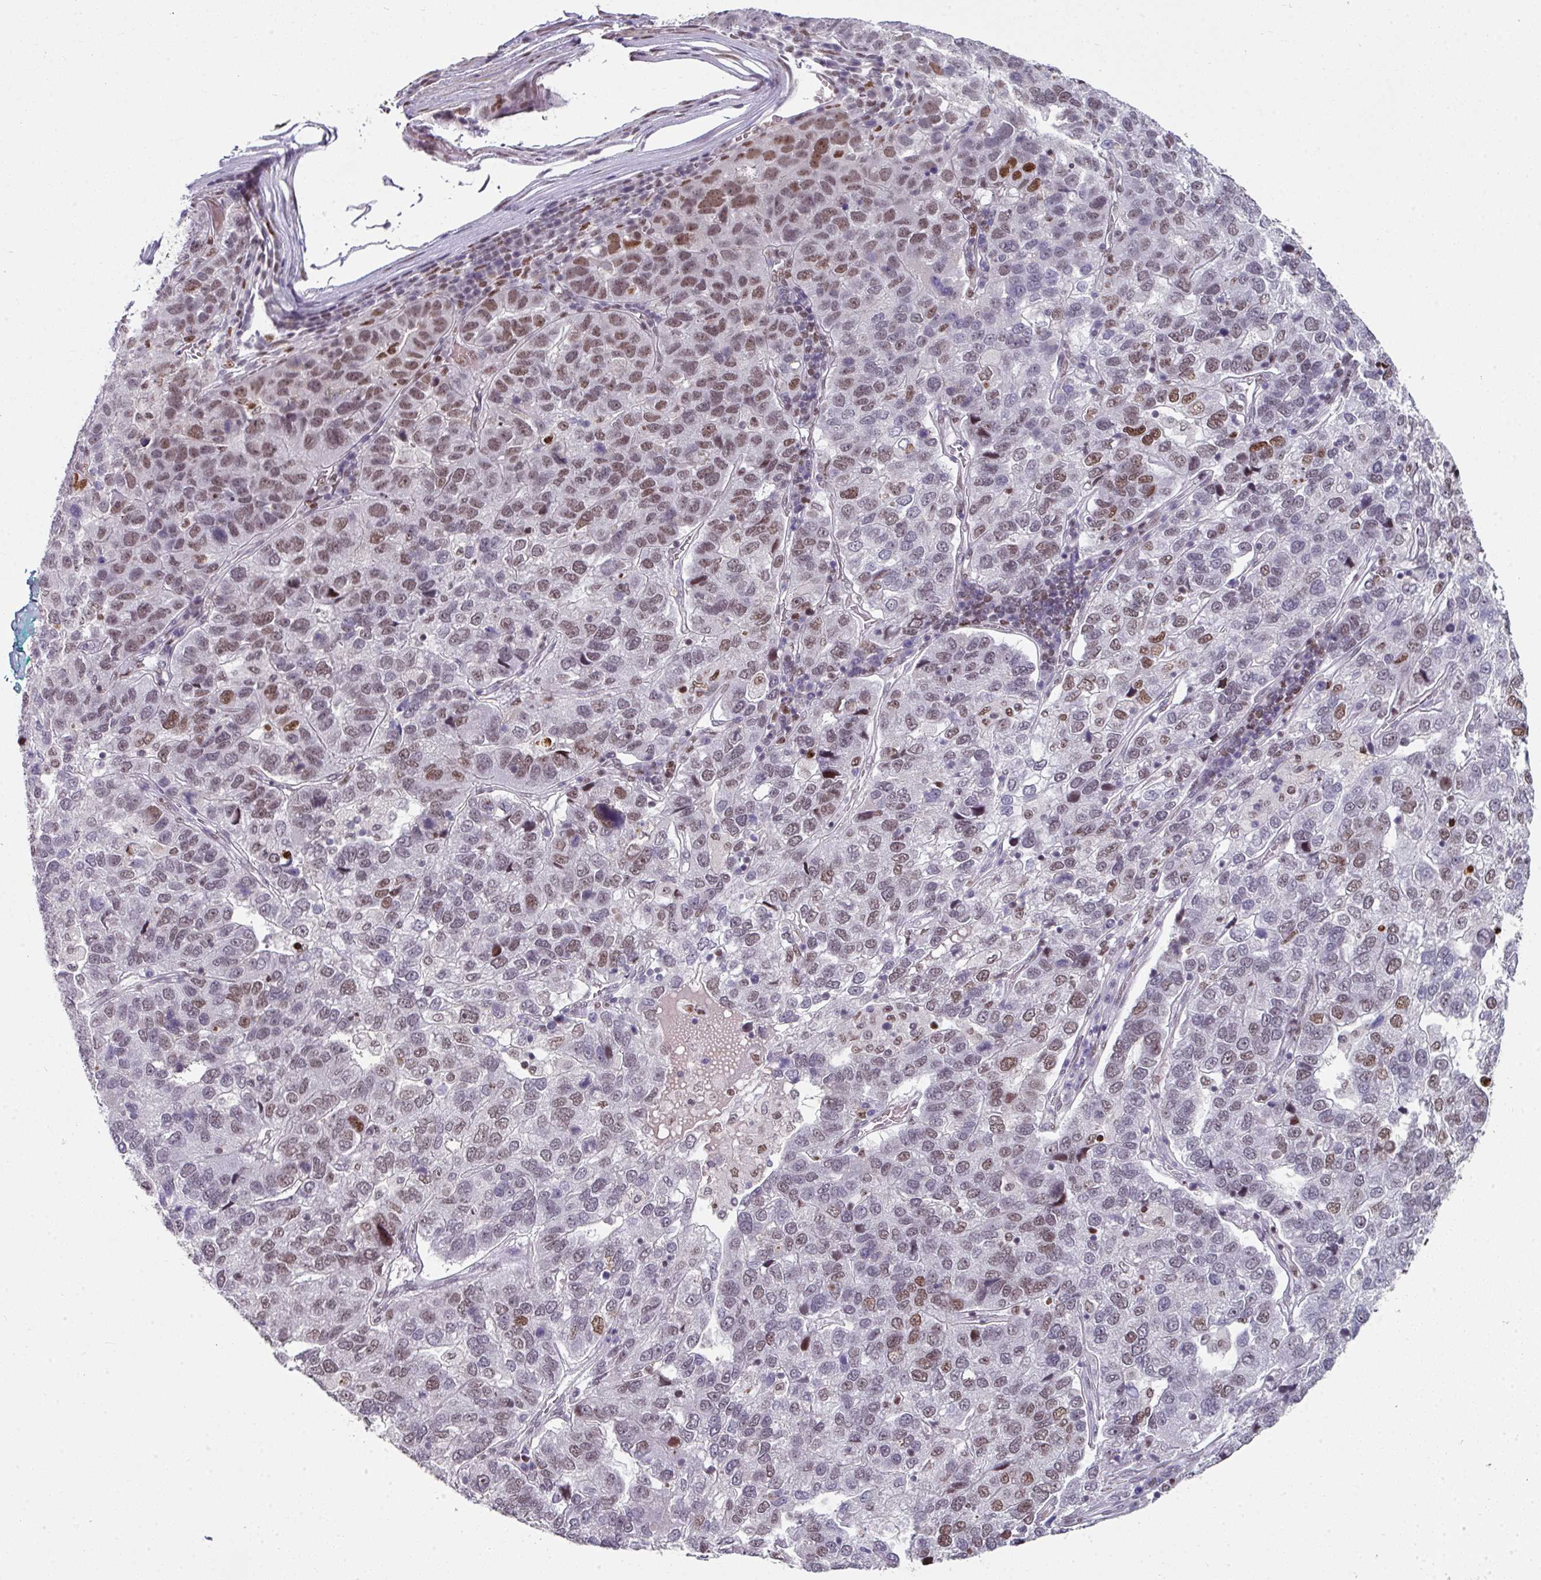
{"staining": {"intensity": "moderate", "quantity": "25%-75%", "location": "nuclear"}, "tissue": "pancreatic cancer", "cell_type": "Tumor cells", "image_type": "cancer", "snomed": [{"axis": "morphology", "description": "Adenocarcinoma, NOS"}, {"axis": "topography", "description": "Pancreas"}], "caption": "An immunohistochemistry (IHC) micrograph of neoplastic tissue is shown. Protein staining in brown highlights moderate nuclear positivity in pancreatic cancer within tumor cells. (DAB (3,3'-diaminobenzidine) IHC, brown staining for protein, blue staining for nuclei).", "gene": "RAD50", "patient": {"sex": "female", "age": 61}}